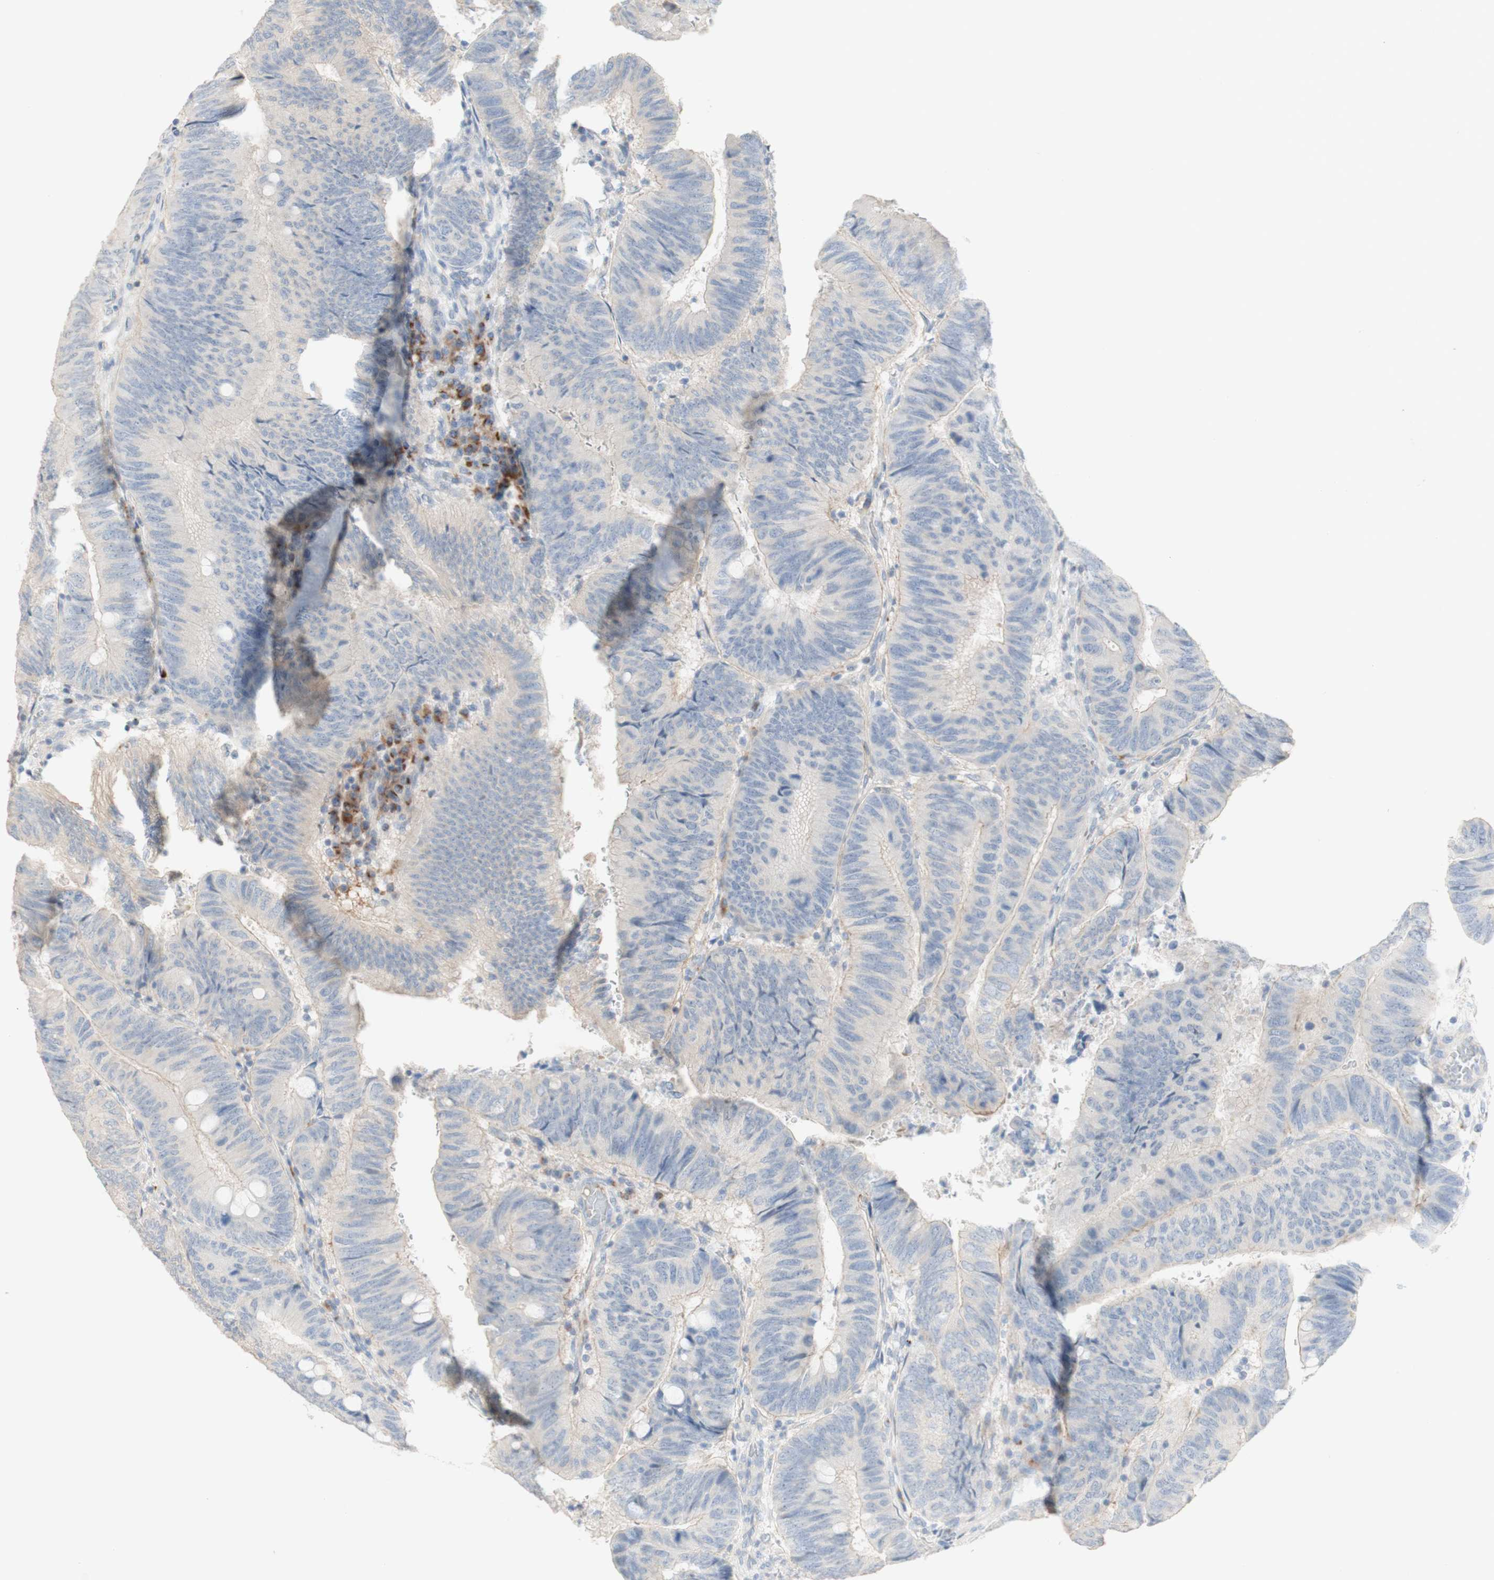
{"staining": {"intensity": "negative", "quantity": "none", "location": "none"}, "tissue": "colorectal cancer", "cell_type": "Tumor cells", "image_type": "cancer", "snomed": [{"axis": "morphology", "description": "Normal tissue, NOS"}, {"axis": "morphology", "description": "Adenocarcinoma, NOS"}, {"axis": "topography", "description": "Rectum"}, {"axis": "topography", "description": "Peripheral nerve tissue"}], "caption": "Immunohistochemical staining of colorectal adenocarcinoma shows no significant expression in tumor cells. (DAB IHC, high magnification).", "gene": "MANEA", "patient": {"sex": "male", "age": 92}}